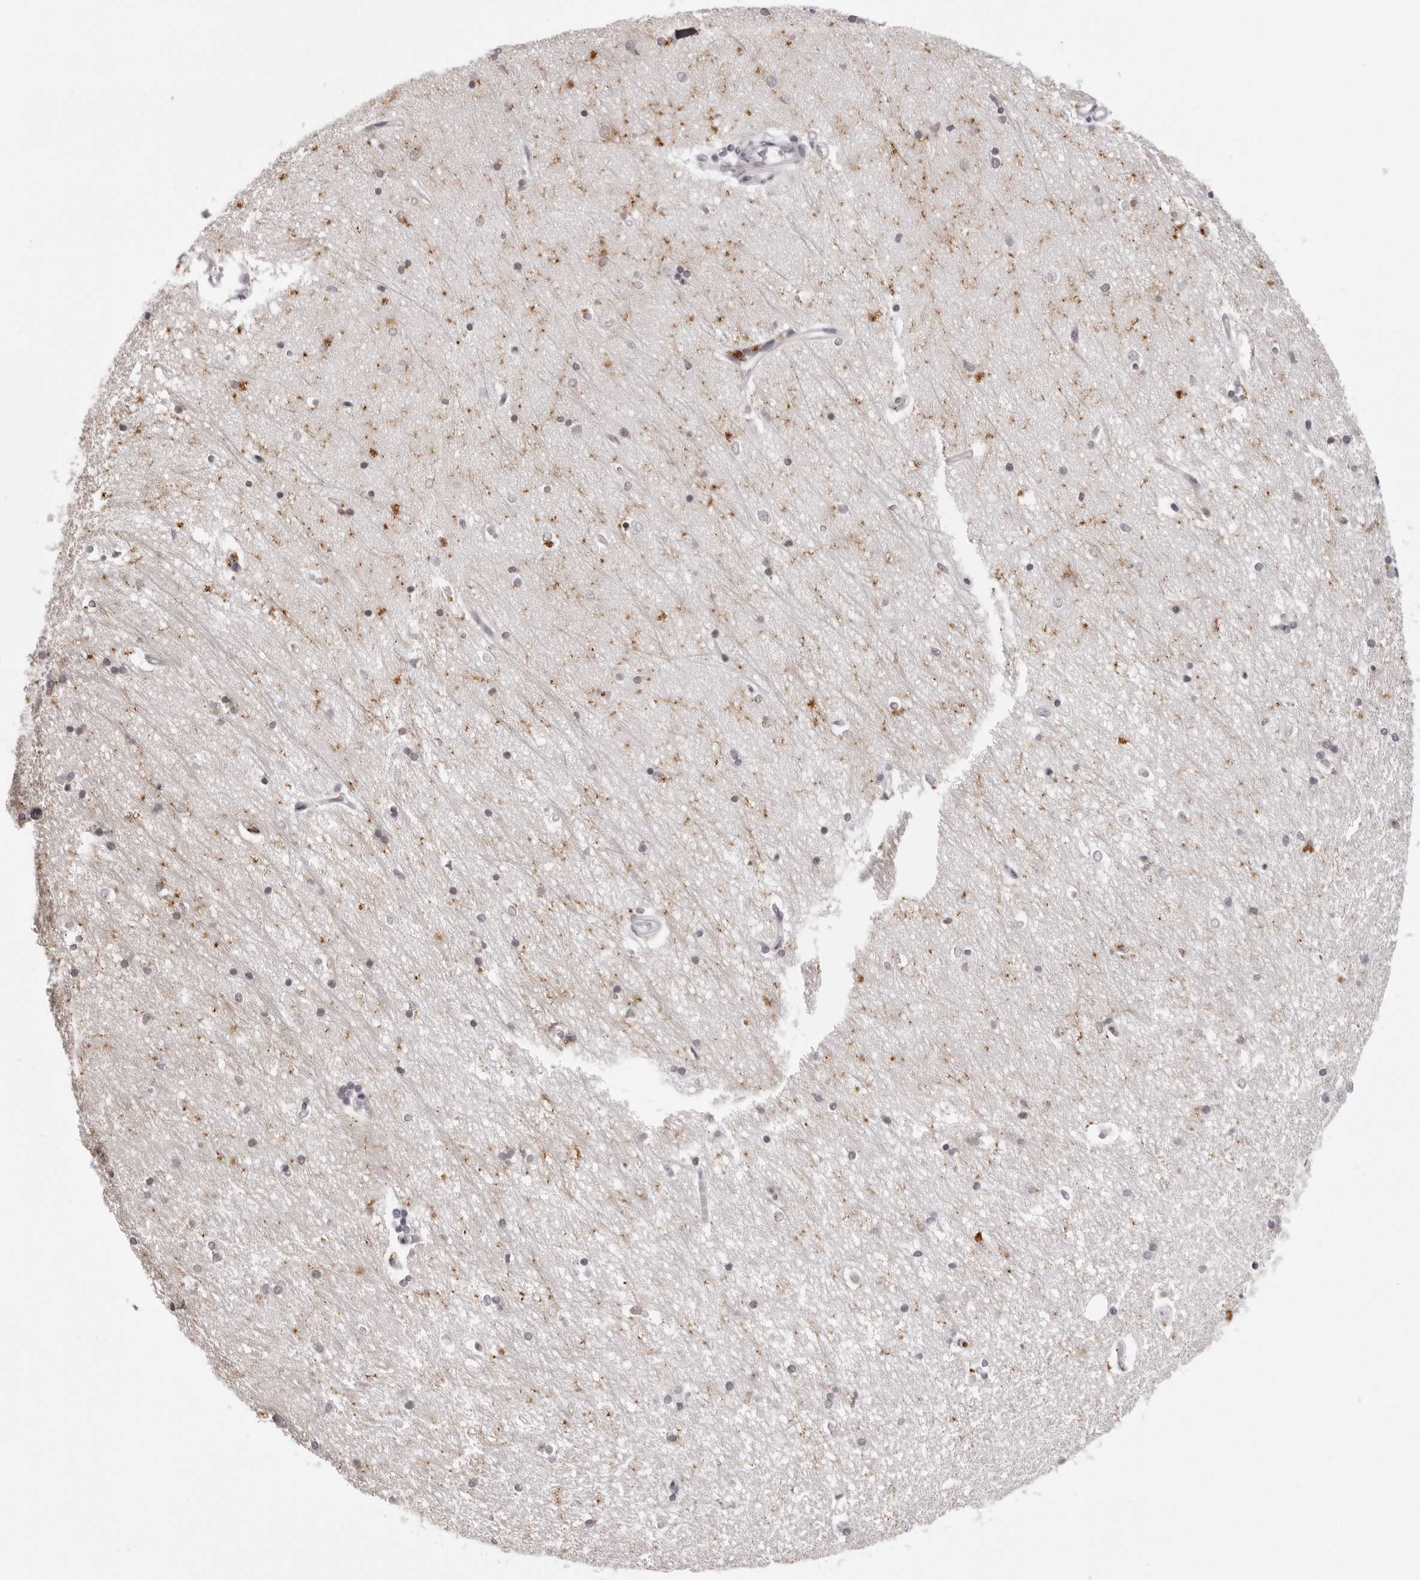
{"staining": {"intensity": "moderate", "quantity": "<25%", "location": "cytoplasmic/membranous"}, "tissue": "hippocampus", "cell_type": "Glial cells", "image_type": "normal", "snomed": [{"axis": "morphology", "description": "Normal tissue, NOS"}, {"axis": "topography", "description": "Hippocampus"}], "caption": "This is a photomicrograph of immunohistochemistry staining of normal hippocampus, which shows moderate positivity in the cytoplasmic/membranous of glial cells.", "gene": "SUGCT", "patient": {"sex": "male", "age": 45}}